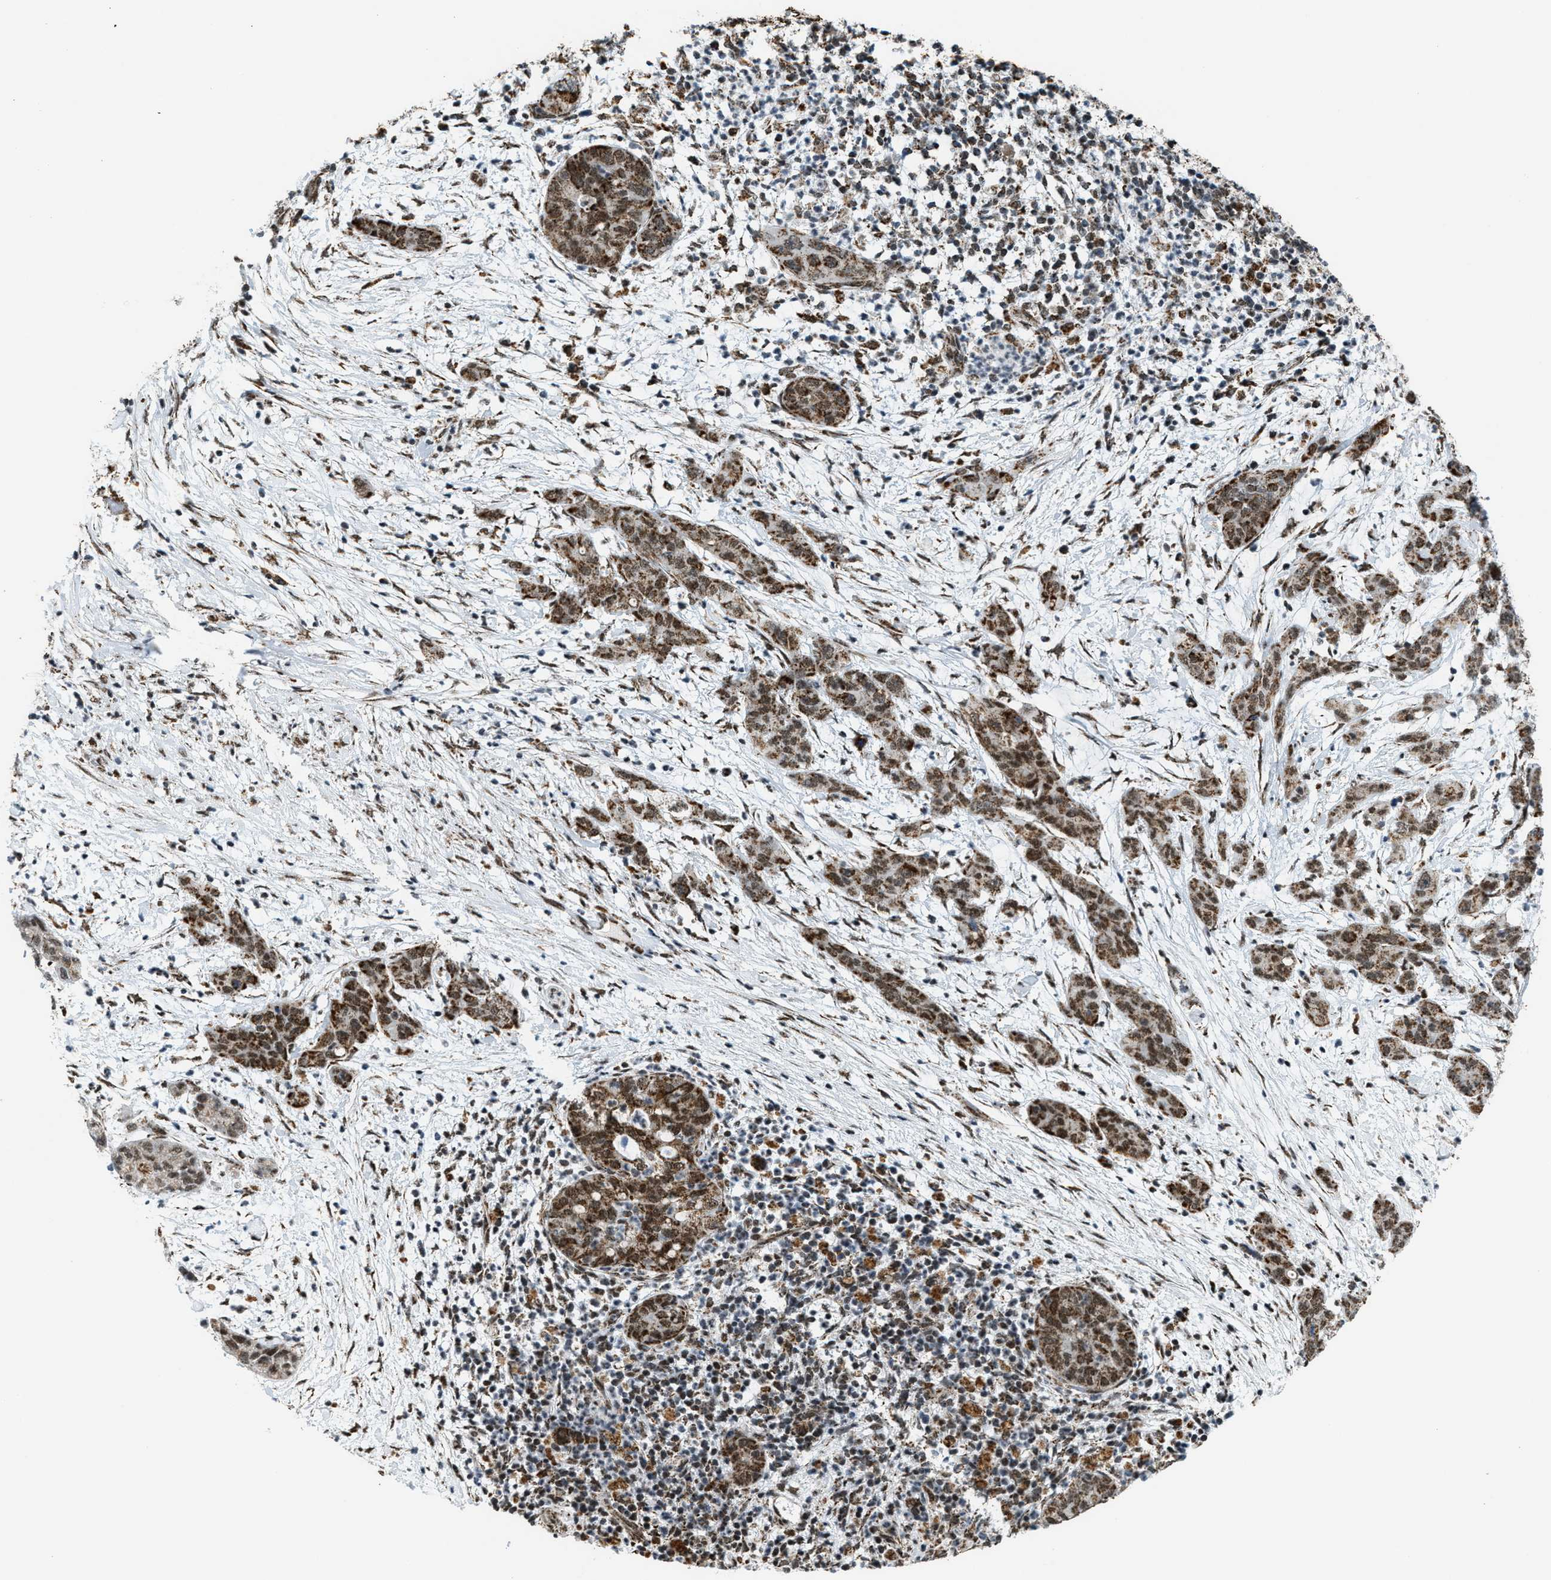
{"staining": {"intensity": "moderate", "quantity": ">75%", "location": "cytoplasmic/membranous,nuclear"}, "tissue": "pancreatic cancer", "cell_type": "Tumor cells", "image_type": "cancer", "snomed": [{"axis": "morphology", "description": "Adenocarcinoma, NOS"}, {"axis": "topography", "description": "Pancreas"}], "caption": "Immunohistochemical staining of human pancreatic cancer (adenocarcinoma) displays moderate cytoplasmic/membranous and nuclear protein positivity in about >75% of tumor cells.", "gene": "HIBADH", "patient": {"sex": "female", "age": 78}}